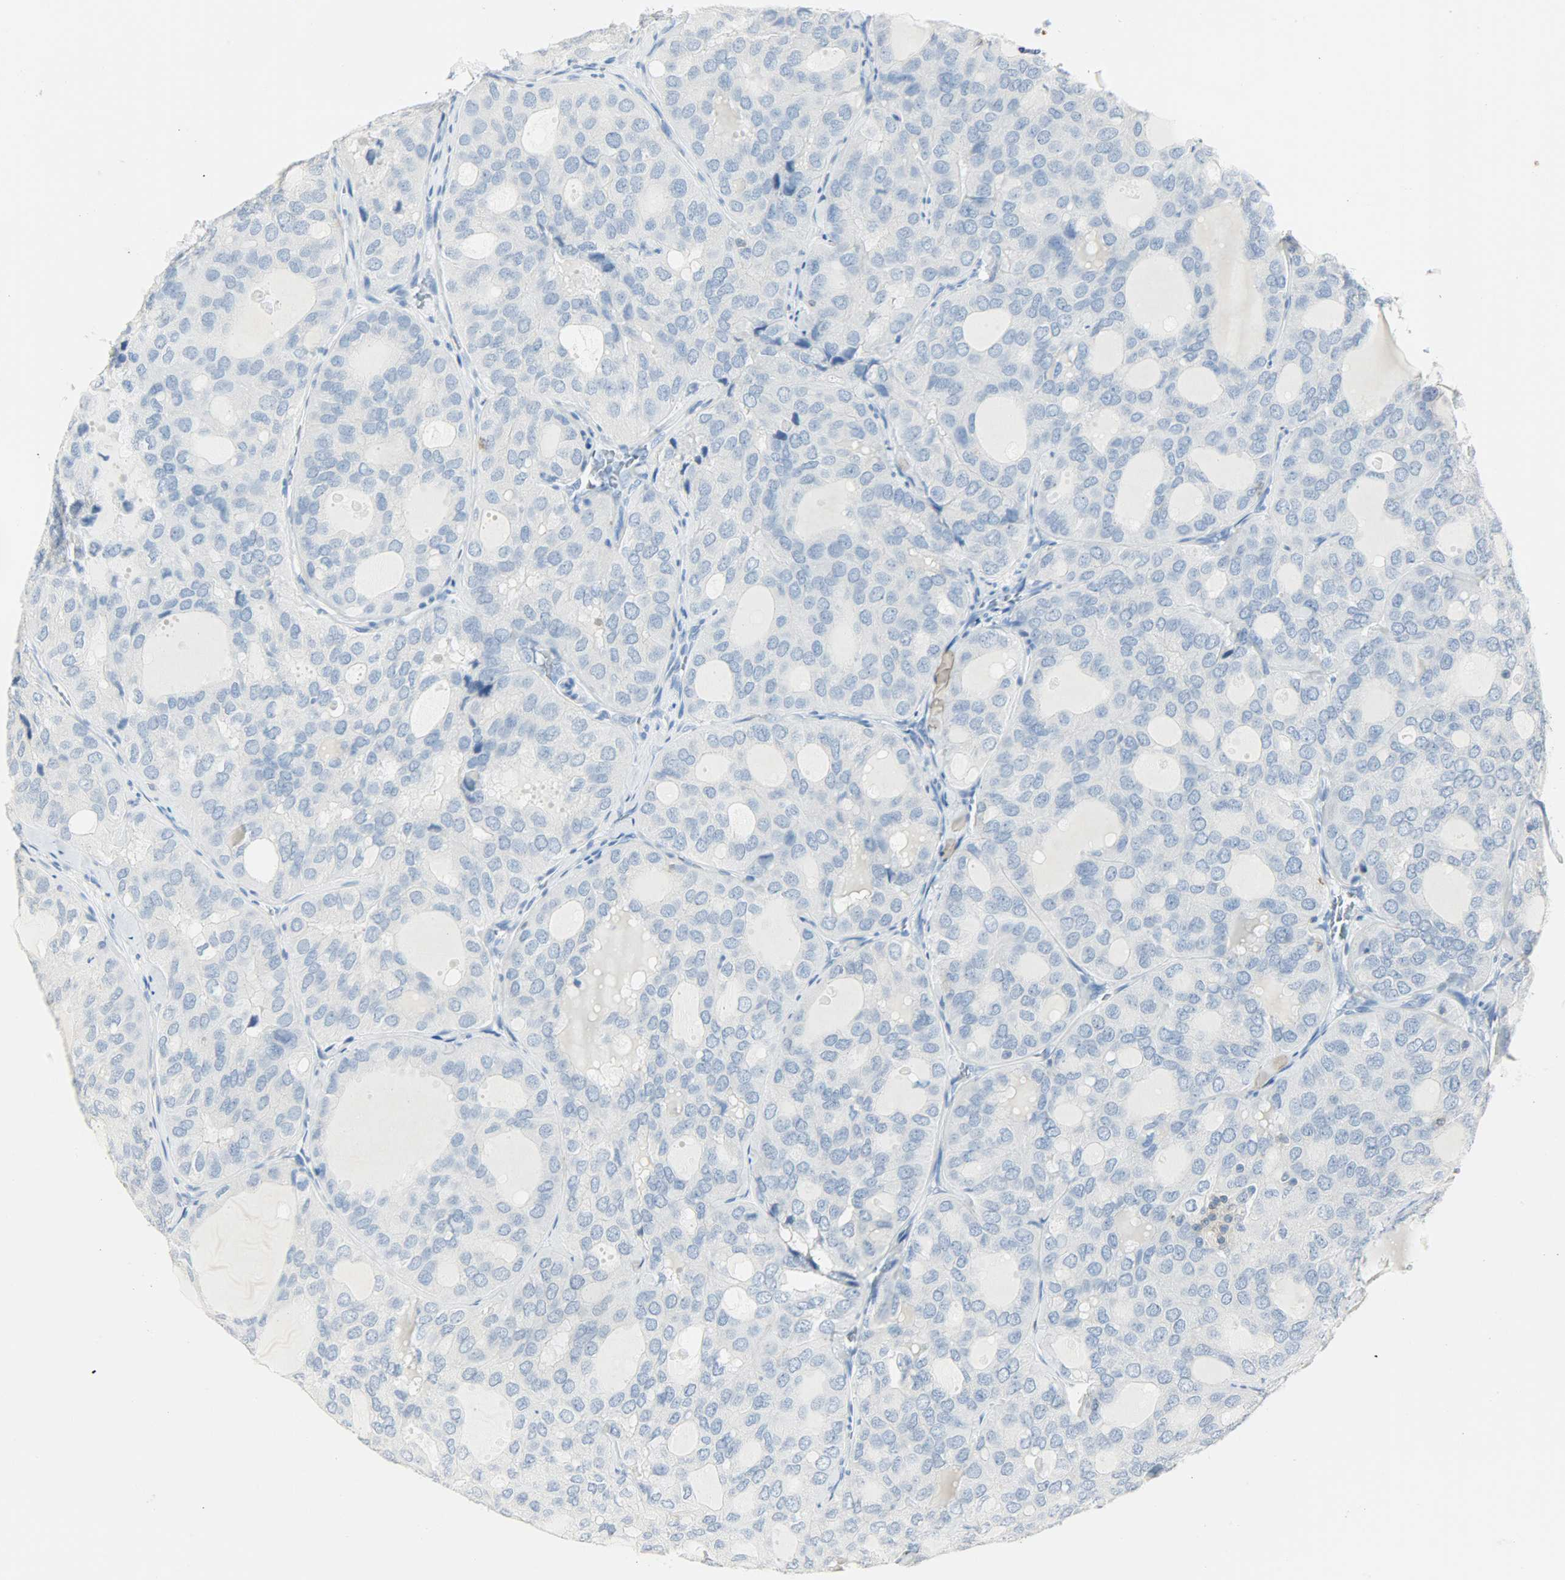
{"staining": {"intensity": "negative", "quantity": "none", "location": "none"}, "tissue": "thyroid cancer", "cell_type": "Tumor cells", "image_type": "cancer", "snomed": [{"axis": "morphology", "description": "Follicular adenoma carcinoma, NOS"}, {"axis": "topography", "description": "Thyroid gland"}], "caption": "A high-resolution image shows IHC staining of thyroid cancer, which exhibits no significant staining in tumor cells.", "gene": "PTPN6", "patient": {"sex": "male", "age": 75}}